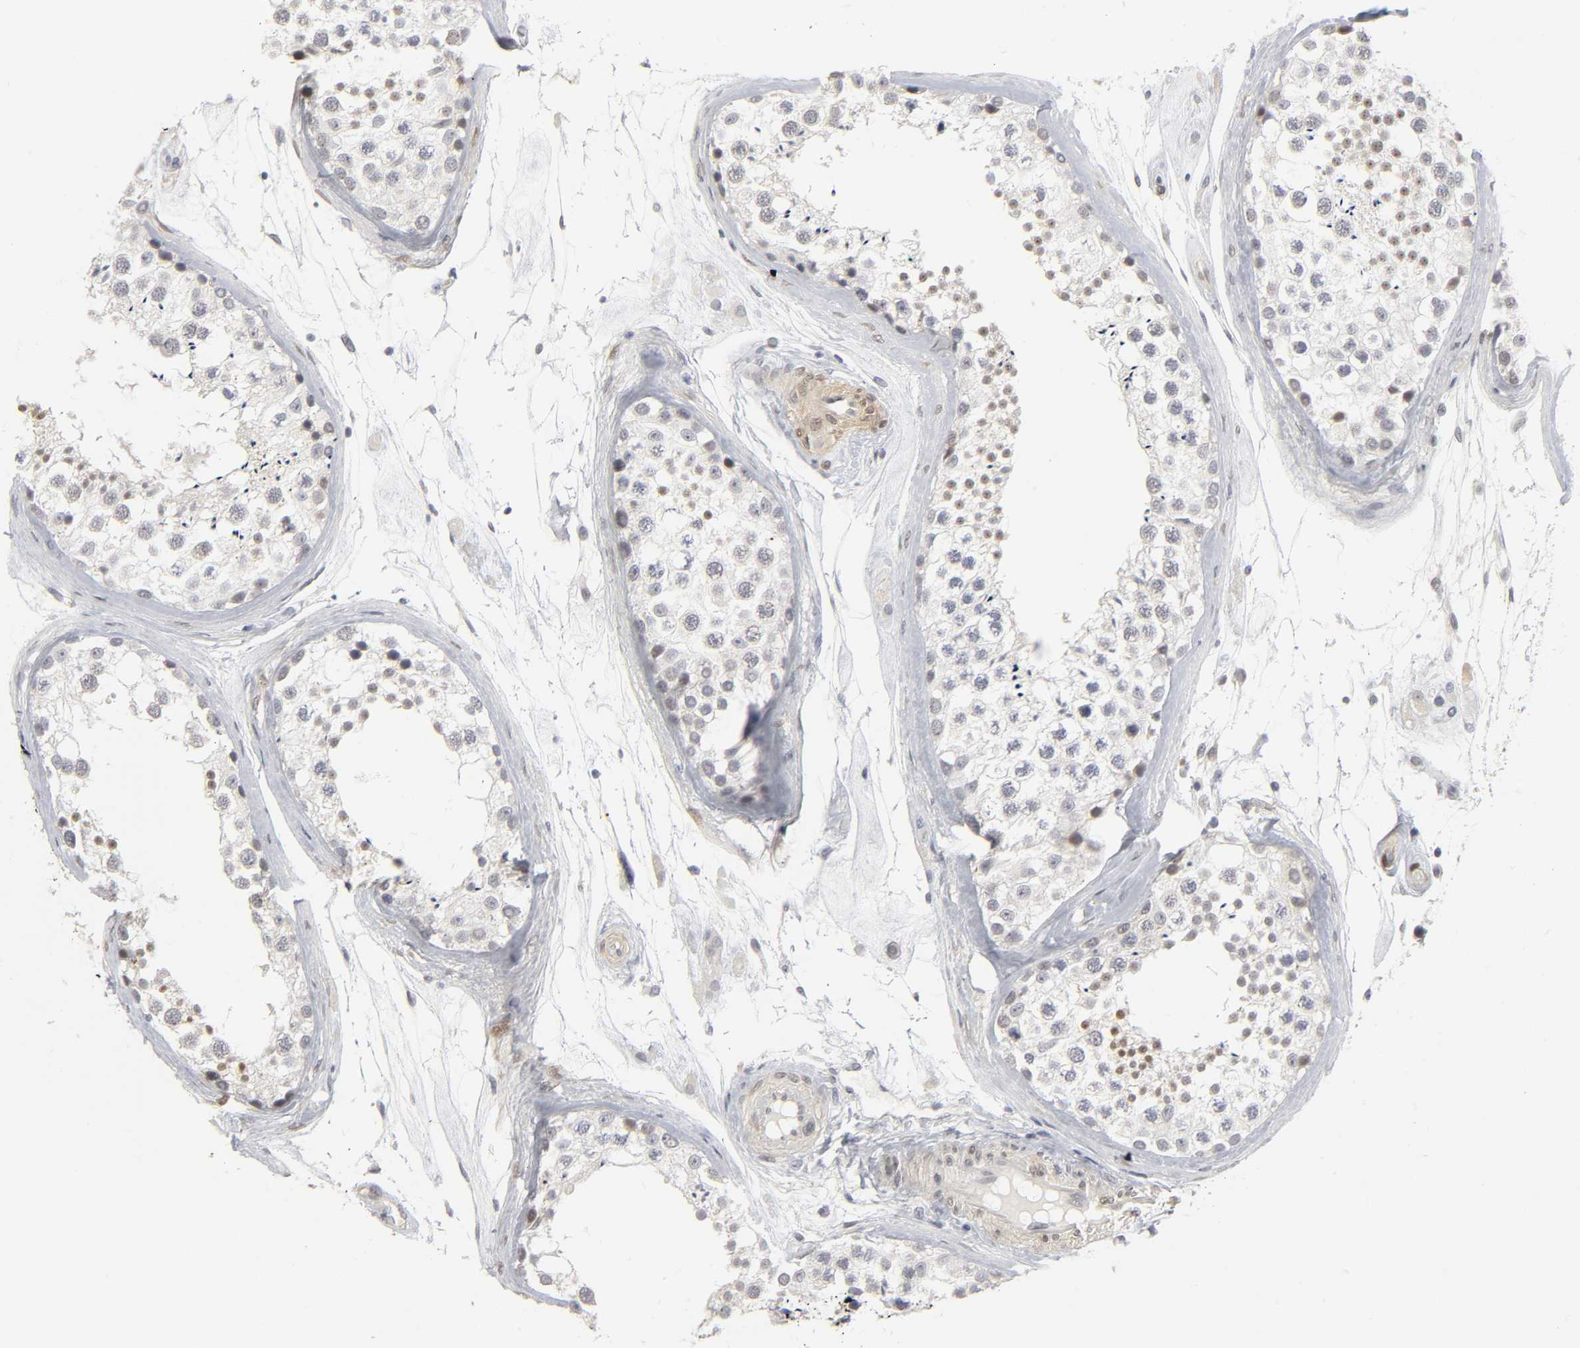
{"staining": {"intensity": "weak", "quantity": "25%-75%", "location": "cytoplasmic/membranous"}, "tissue": "testis", "cell_type": "Cells in seminiferous ducts", "image_type": "normal", "snomed": [{"axis": "morphology", "description": "Normal tissue, NOS"}, {"axis": "topography", "description": "Testis"}], "caption": "High-magnification brightfield microscopy of unremarkable testis stained with DAB (3,3'-diaminobenzidine) (brown) and counterstained with hematoxylin (blue). cells in seminiferous ducts exhibit weak cytoplasmic/membranous positivity is present in approximately25%-75% of cells. (DAB (3,3'-diaminobenzidine) = brown stain, brightfield microscopy at high magnification).", "gene": "PDLIM3", "patient": {"sex": "male", "age": 46}}